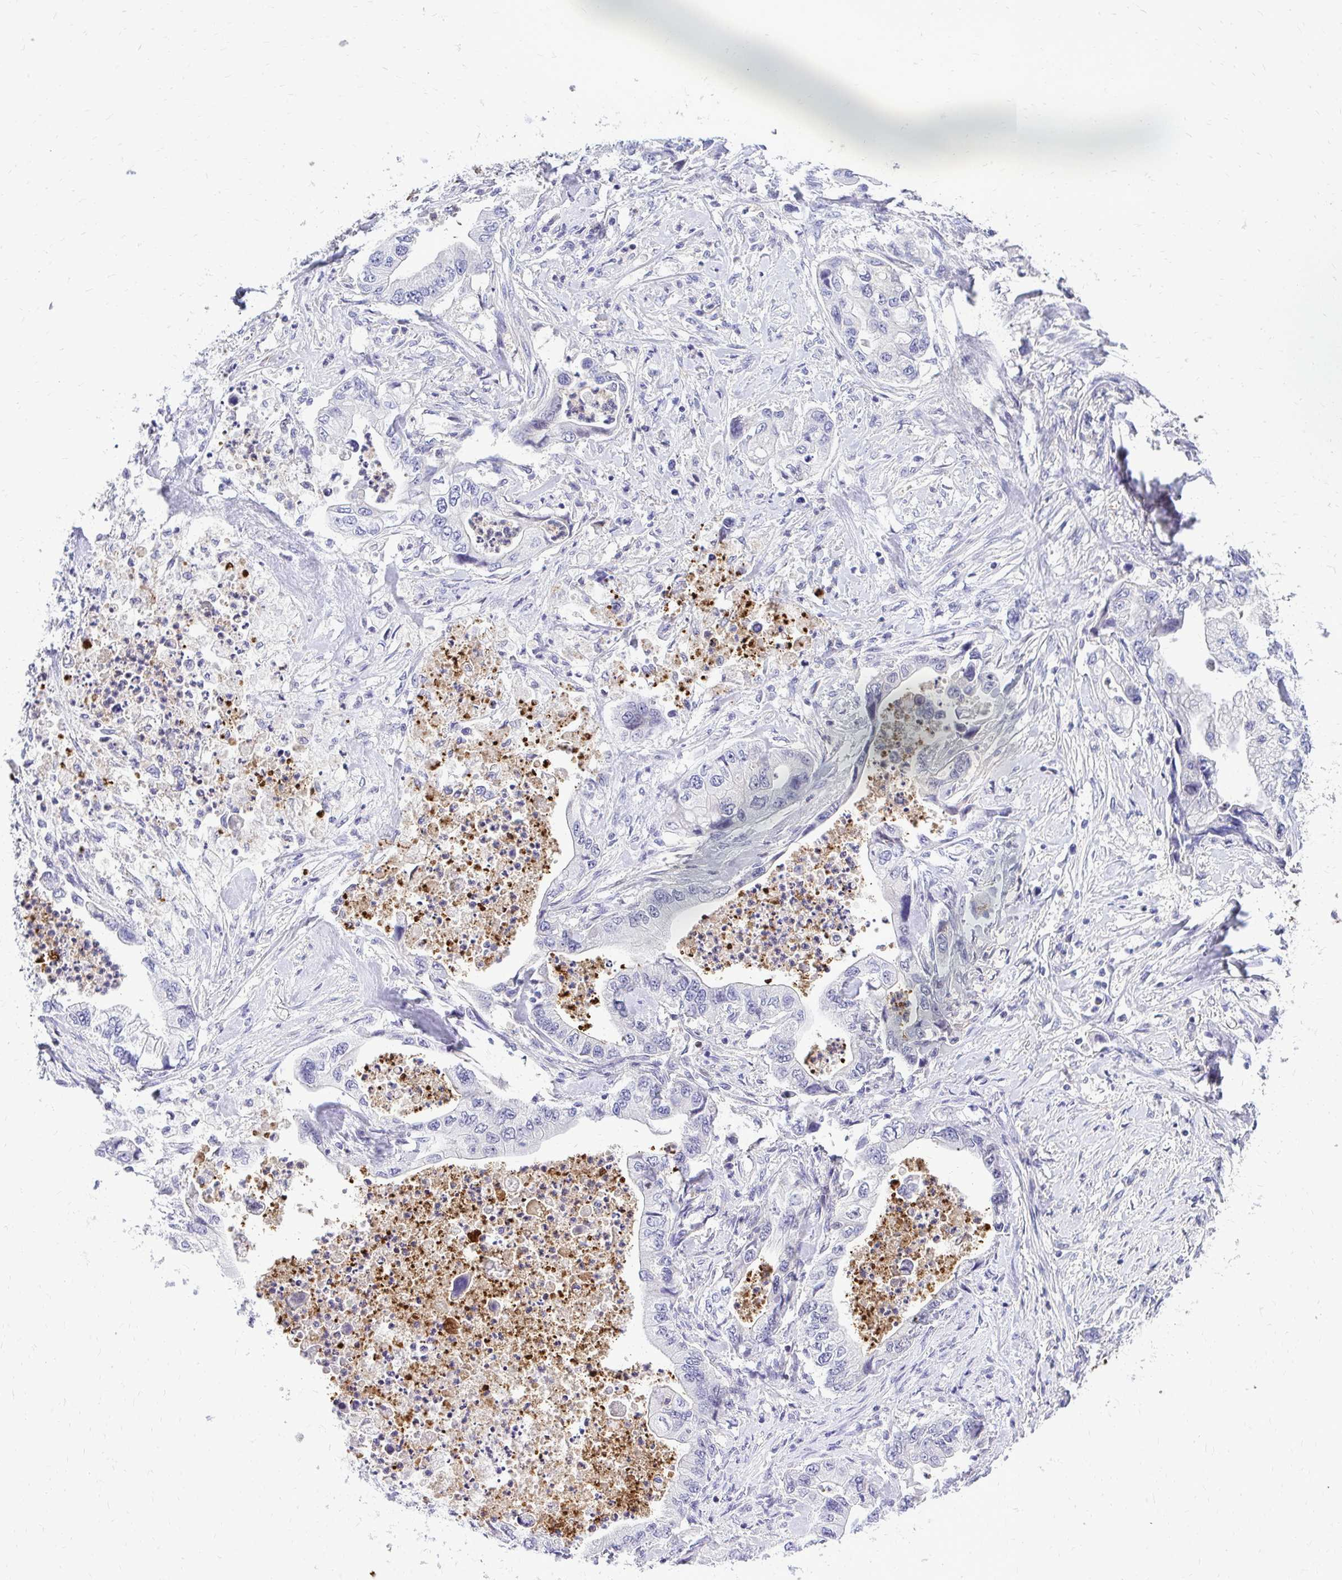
{"staining": {"intensity": "negative", "quantity": "none", "location": "none"}, "tissue": "stomach cancer", "cell_type": "Tumor cells", "image_type": "cancer", "snomed": [{"axis": "morphology", "description": "Adenocarcinoma, NOS"}, {"axis": "topography", "description": "Pancreas"}, {"axis": "topography", "description": "Stomach, upper"}], "caption": "Image shows no protein staining in tumor cells of stomach adenocarcinoma tissue.", "gene": "ZSWIM9", "patient": {"sex": "male", "age": 77}}